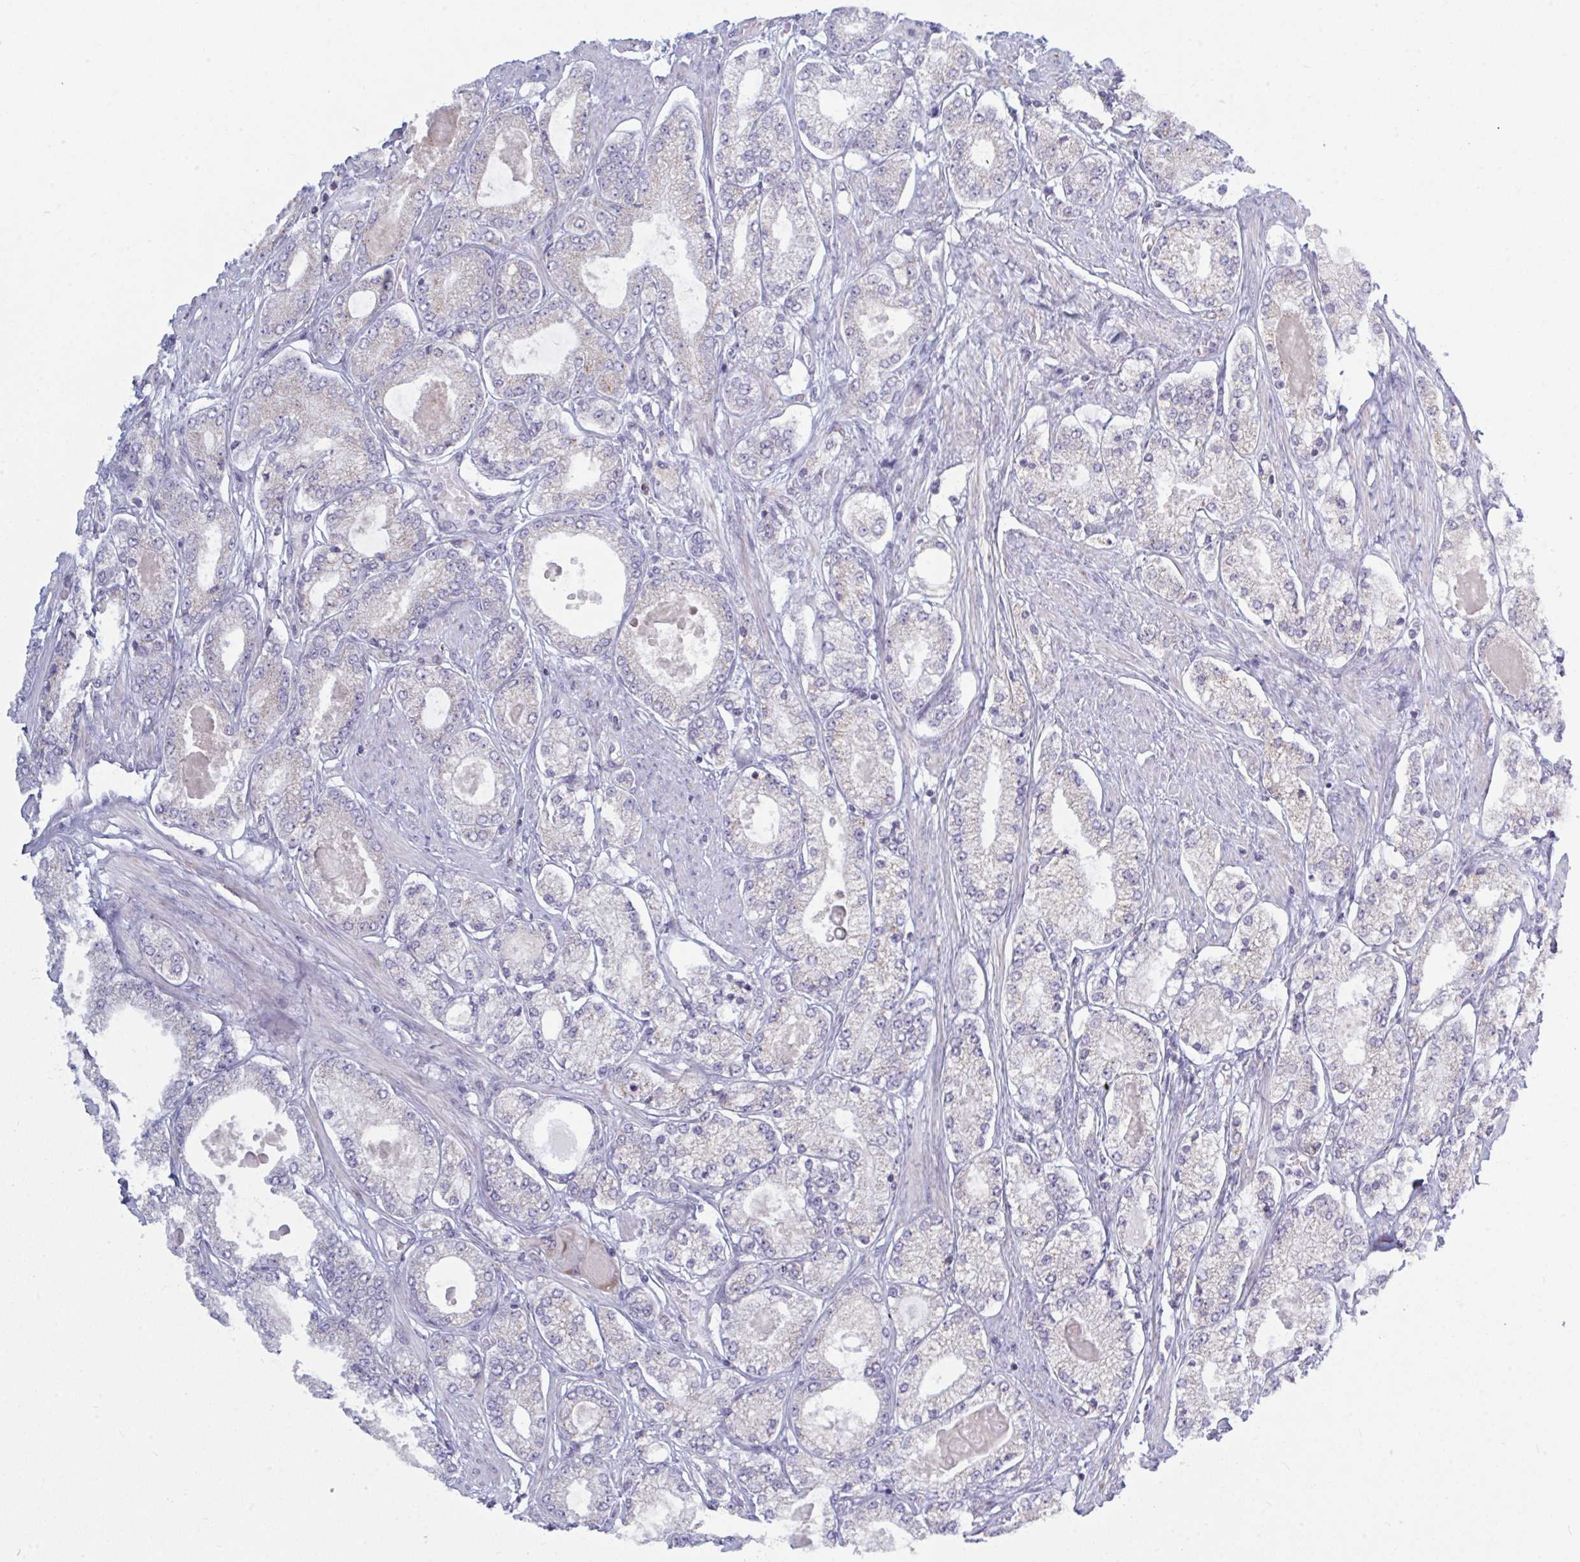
{"staining": {"intensity": "negative", "quantity": "none", "location": "none"}, "tissue": "prostate cancer", "cell_type": "Tumor cells", "image_type": "cancer", "snomed": [{"axis": "morphology", "description": "Adenocarcinoma, High grade"}, {"axis": "topography", "description": "Prostate"}], "caption": "The immunohistochemistry (IHC) micrograph has no significant staining in tumor cells of prostate high-grade adenocarcinoma tissue.", "gene": "ATG9A", "patient": {"sex": "male", "age": 68}}